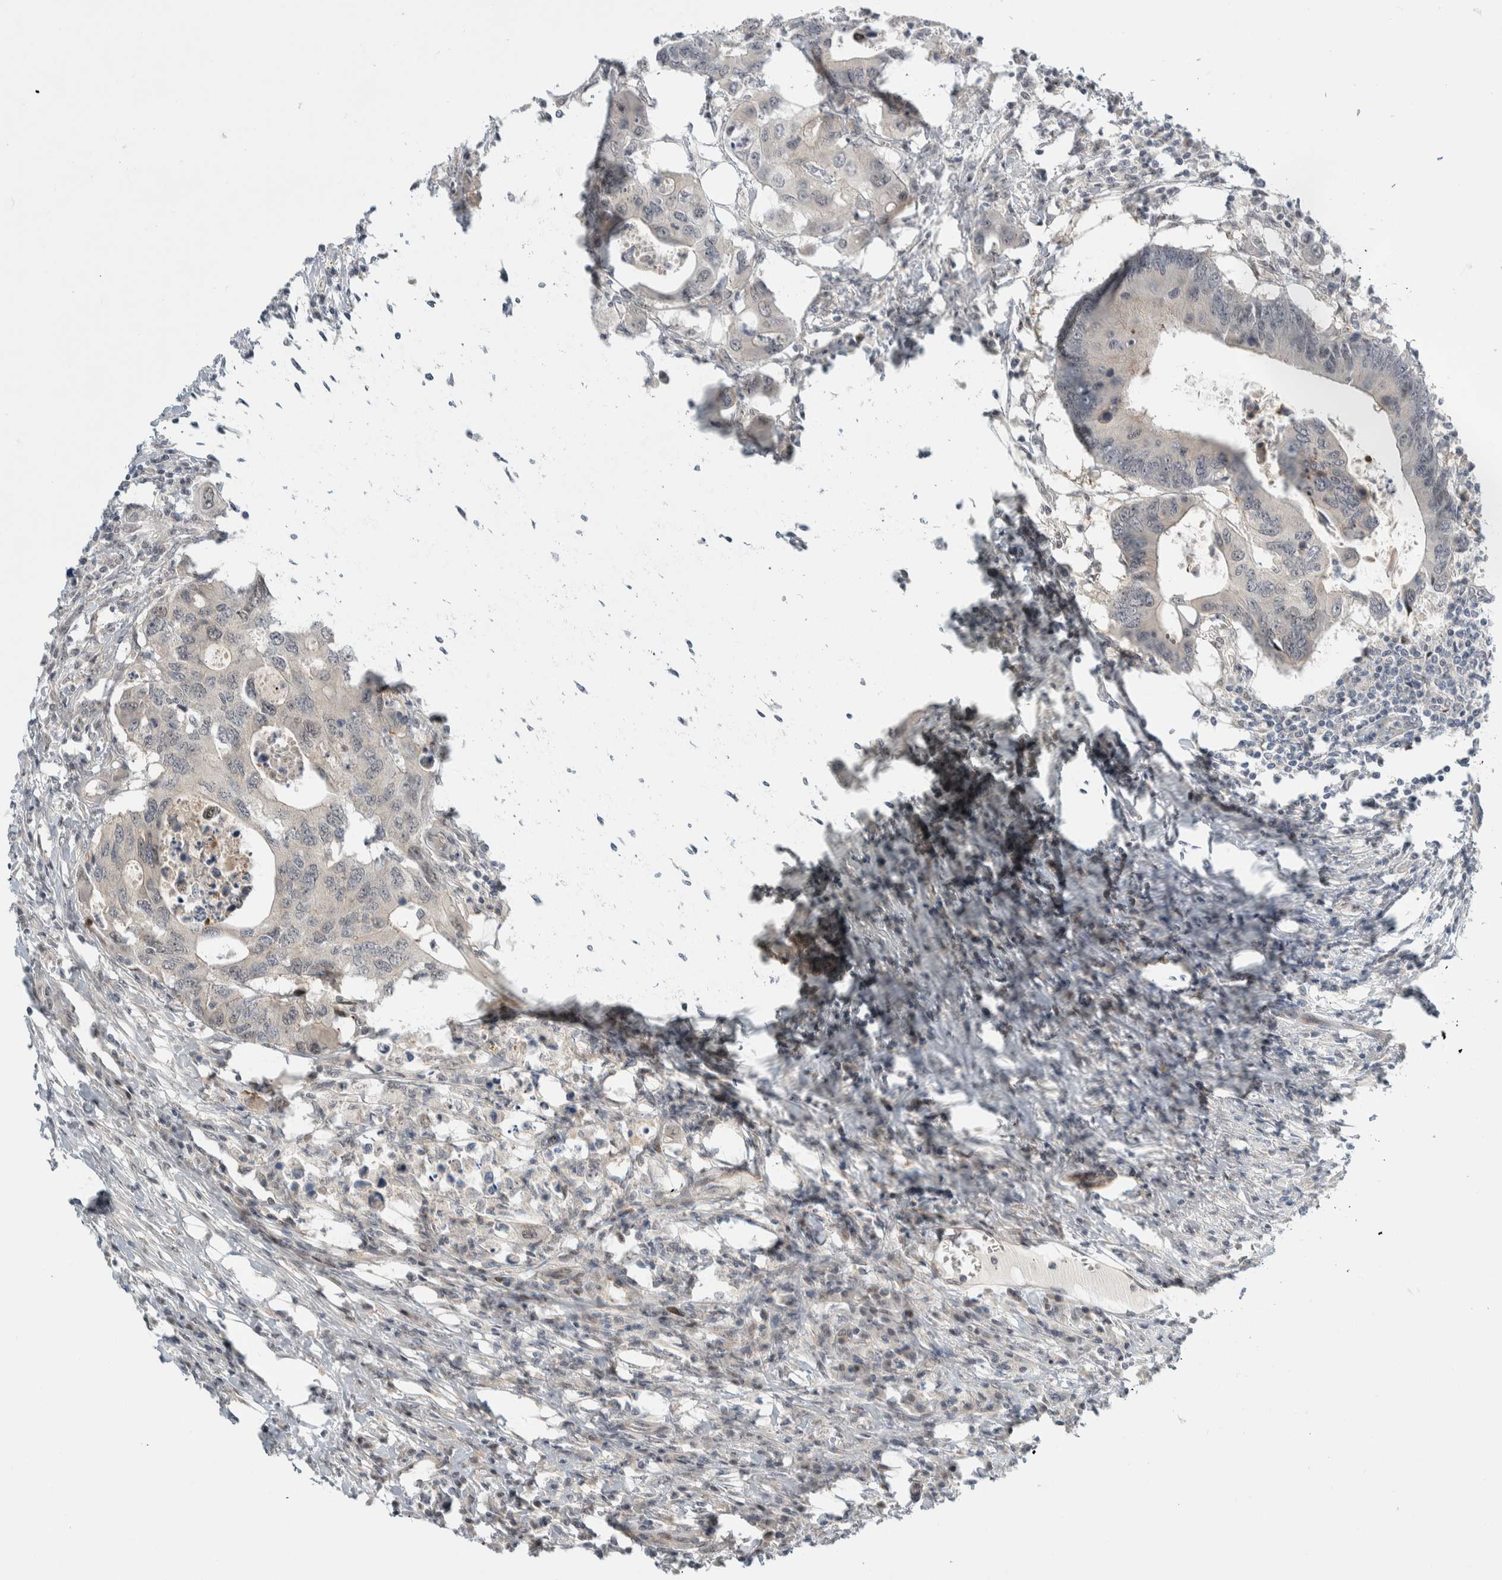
{"staining": {"intensity": "weak", "quantity": "<25%", "location": "cytoplasmic/membranous"}, "tissue": "colorectal cancer", "cell_type": "Tumor cells", "image_type": "cancer", "snomed": [{"axis": "morphology", "description": "Adenocarcinoma, NOS"}, {"axis": "topography", "description": "Colon"}], "caption": "High magnification brightfield microscopy of colorectal cancer (adenocarcinoma) stained with DAB (3,3'-diaminobenzidine) (brown) and counterstained with hematoxylin (blue): tumor cells show no significant expression.", "gene": "NCR3LG1", "patient": {"sex": "male", "age": 71}}